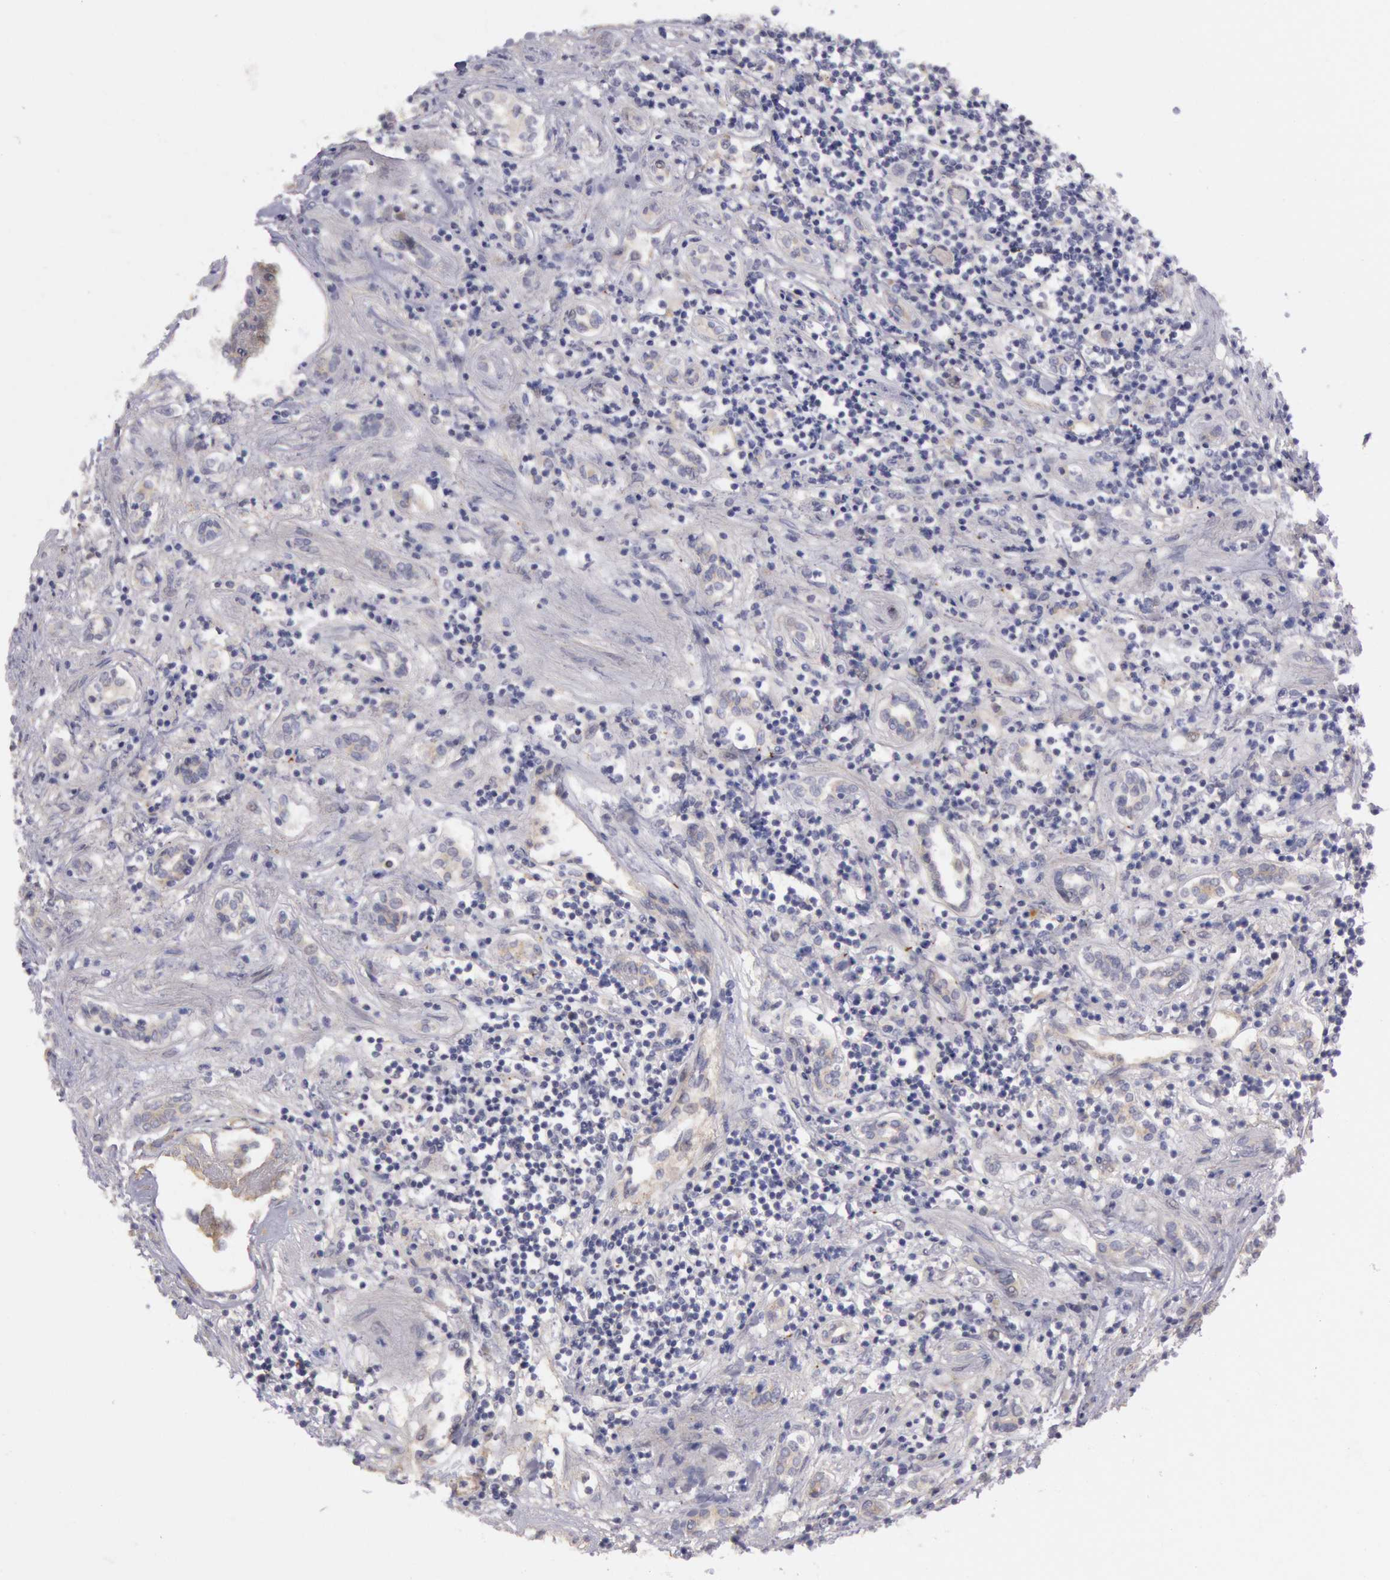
{"staining": {"intensity": "negative", "quantity": "none", "location": "none"}, "tissue": "renal cancer", "cell_type": "Tumor cells", "image_type": "cancer", "snomed": [{"axis": "morphology", "description": "Adenocarcinoma, NOS"}, {"axis": "topography", "description": "Kidney"}], "caption": "Tumor cells show no significant protein staining in renal adenocarcinoma. (Brightfield microscopy of DAB (3,3'-diaminobenzidine) IHC at high magnification).", "gene": "AMOTL1", "patient": {"sex": "male", "age": 57}}